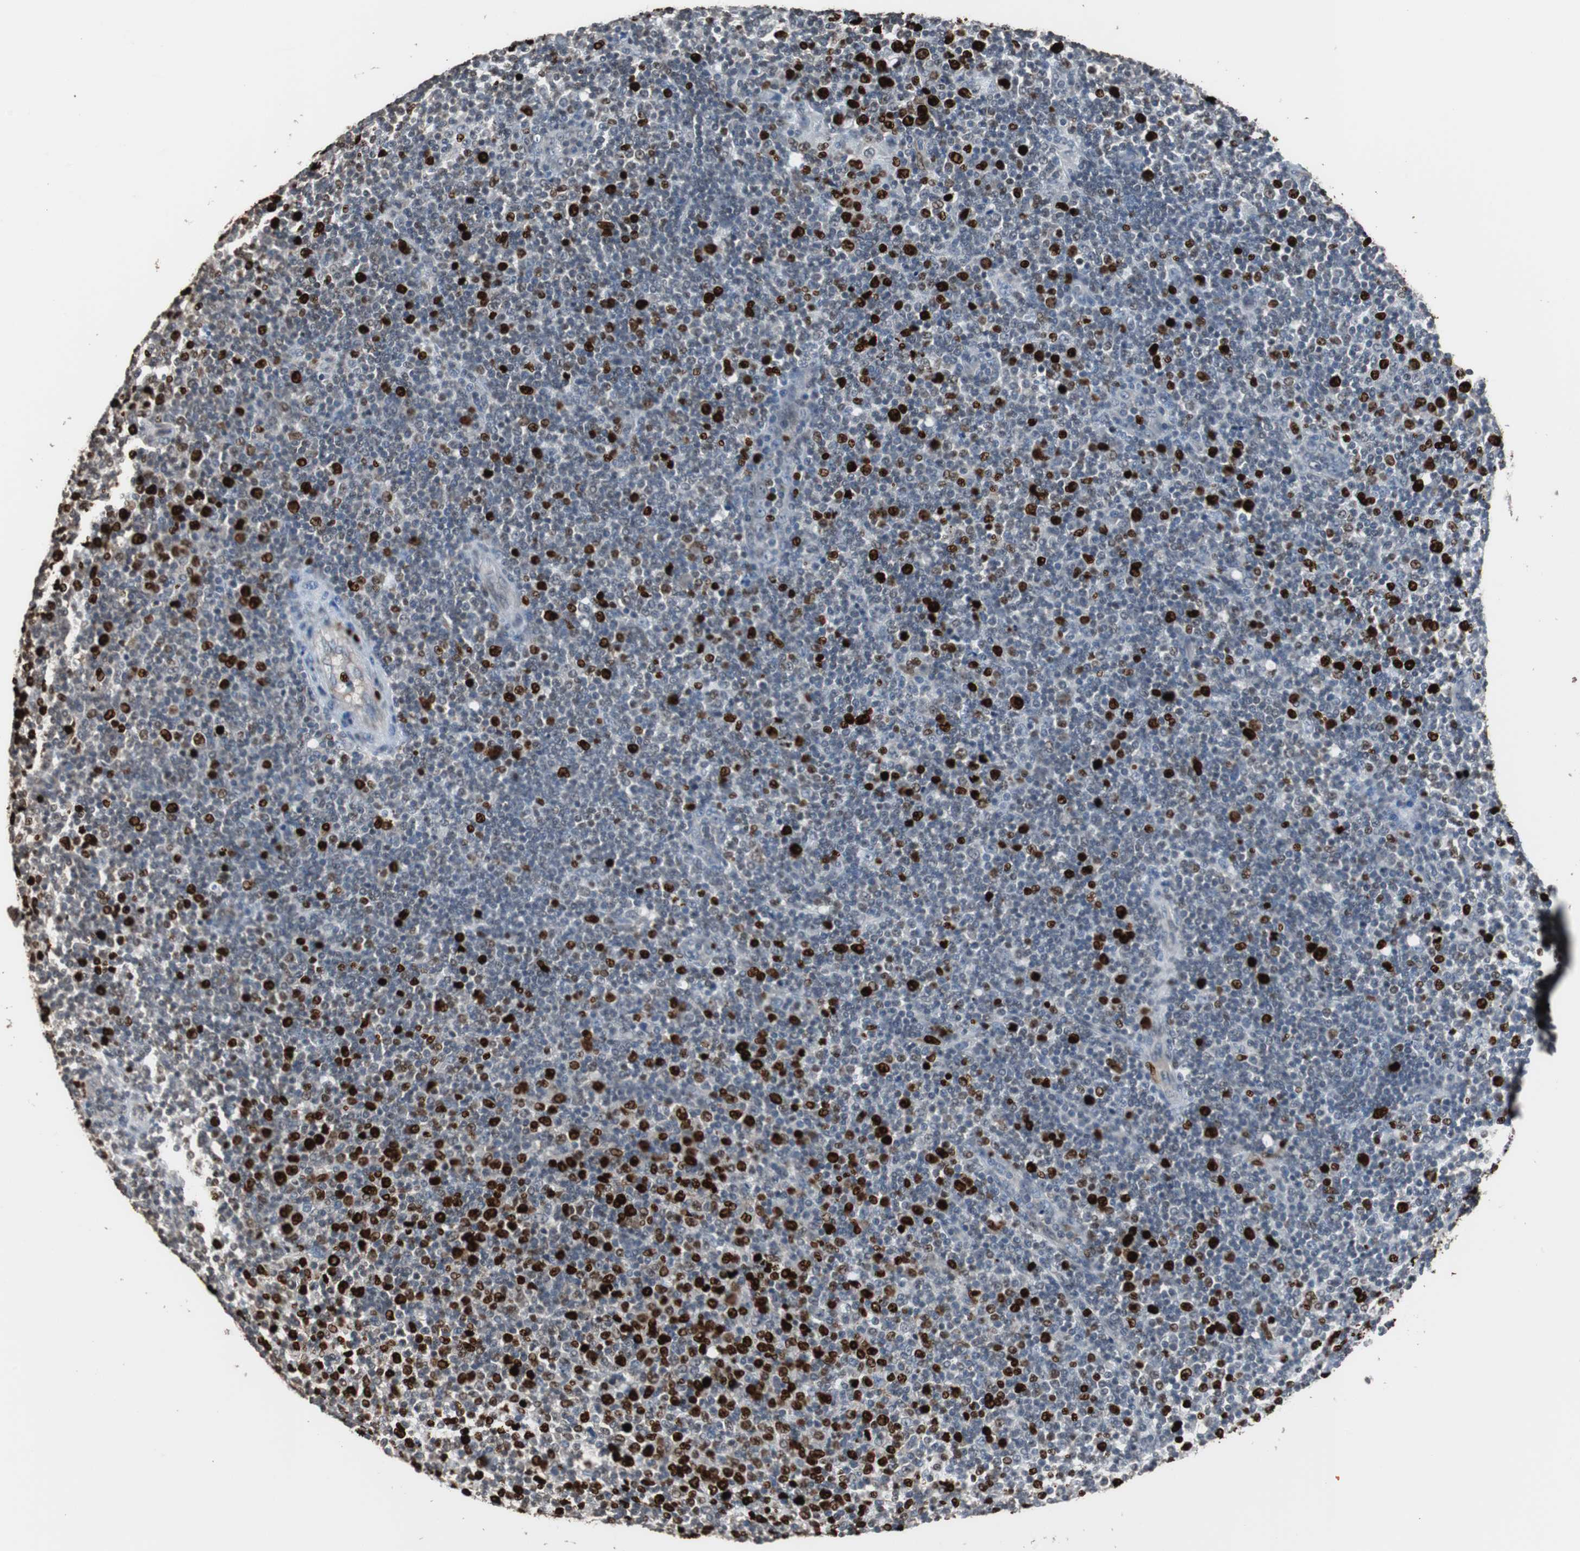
{"staining": {"intensity": "strong", "quantity": "25%-75%", "location": "nuclear"}, "tissue": "lymphoma", "cell_type": "Tumor cells", "image_type": "cancer", "snomed": [{"axis": "morphology", "description": "Malignant lymphoma, non-Hodgkin's type, Low grade"}, {"axis": "topography", "description": "Lymph node"}], "caption": "A brown stain shows strong nuclear staining of a protein in malignant lymphoma, non-Hodgkin's type (low-grade) tumor cells.", "gene": "TOP2A", "patient": {"sex": "male", "age": 70}}